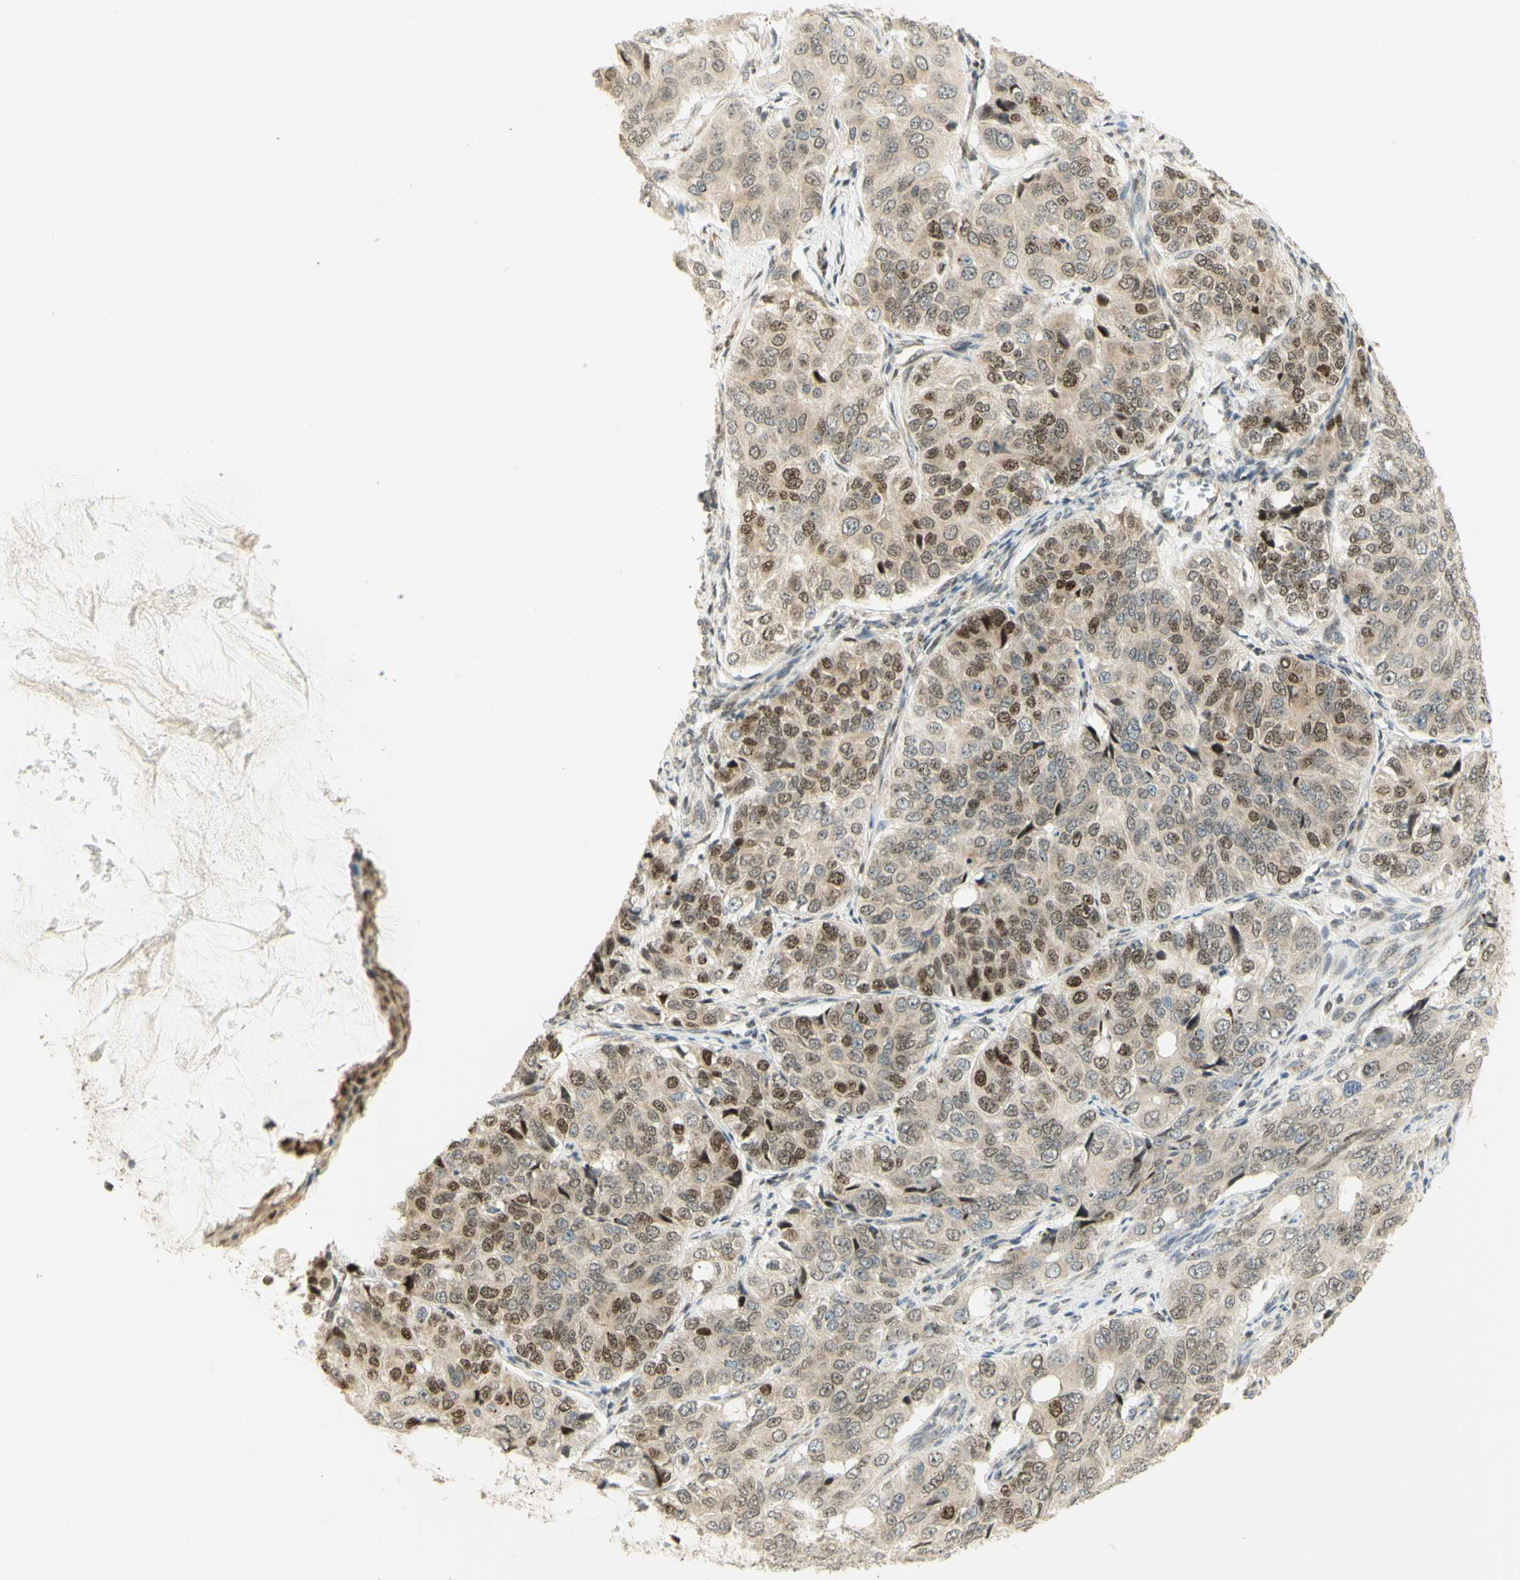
{"staining": {"intensity": "moderate", "quantity": "<25%", "location": "cytoplasmic/membranous,nuclear"}, "tissue": "ovarian cancer", "cell_type": "Tumor cells", "image_type": "cancer", "snomed": [{"axis": "morphology", "description": "Carcinoma, endometroid"}, {"axis": "topography", "description": "Ovary"}], "caption": "Protein expression analysis of human ovarian cancer (endometroid carcinoma) reveals moderate cytoplasmic/membranous and nuclear staining in about <25% of tumor cells.", "gene": "KIF11", "patient": {"sex": "female", "age": 51}}